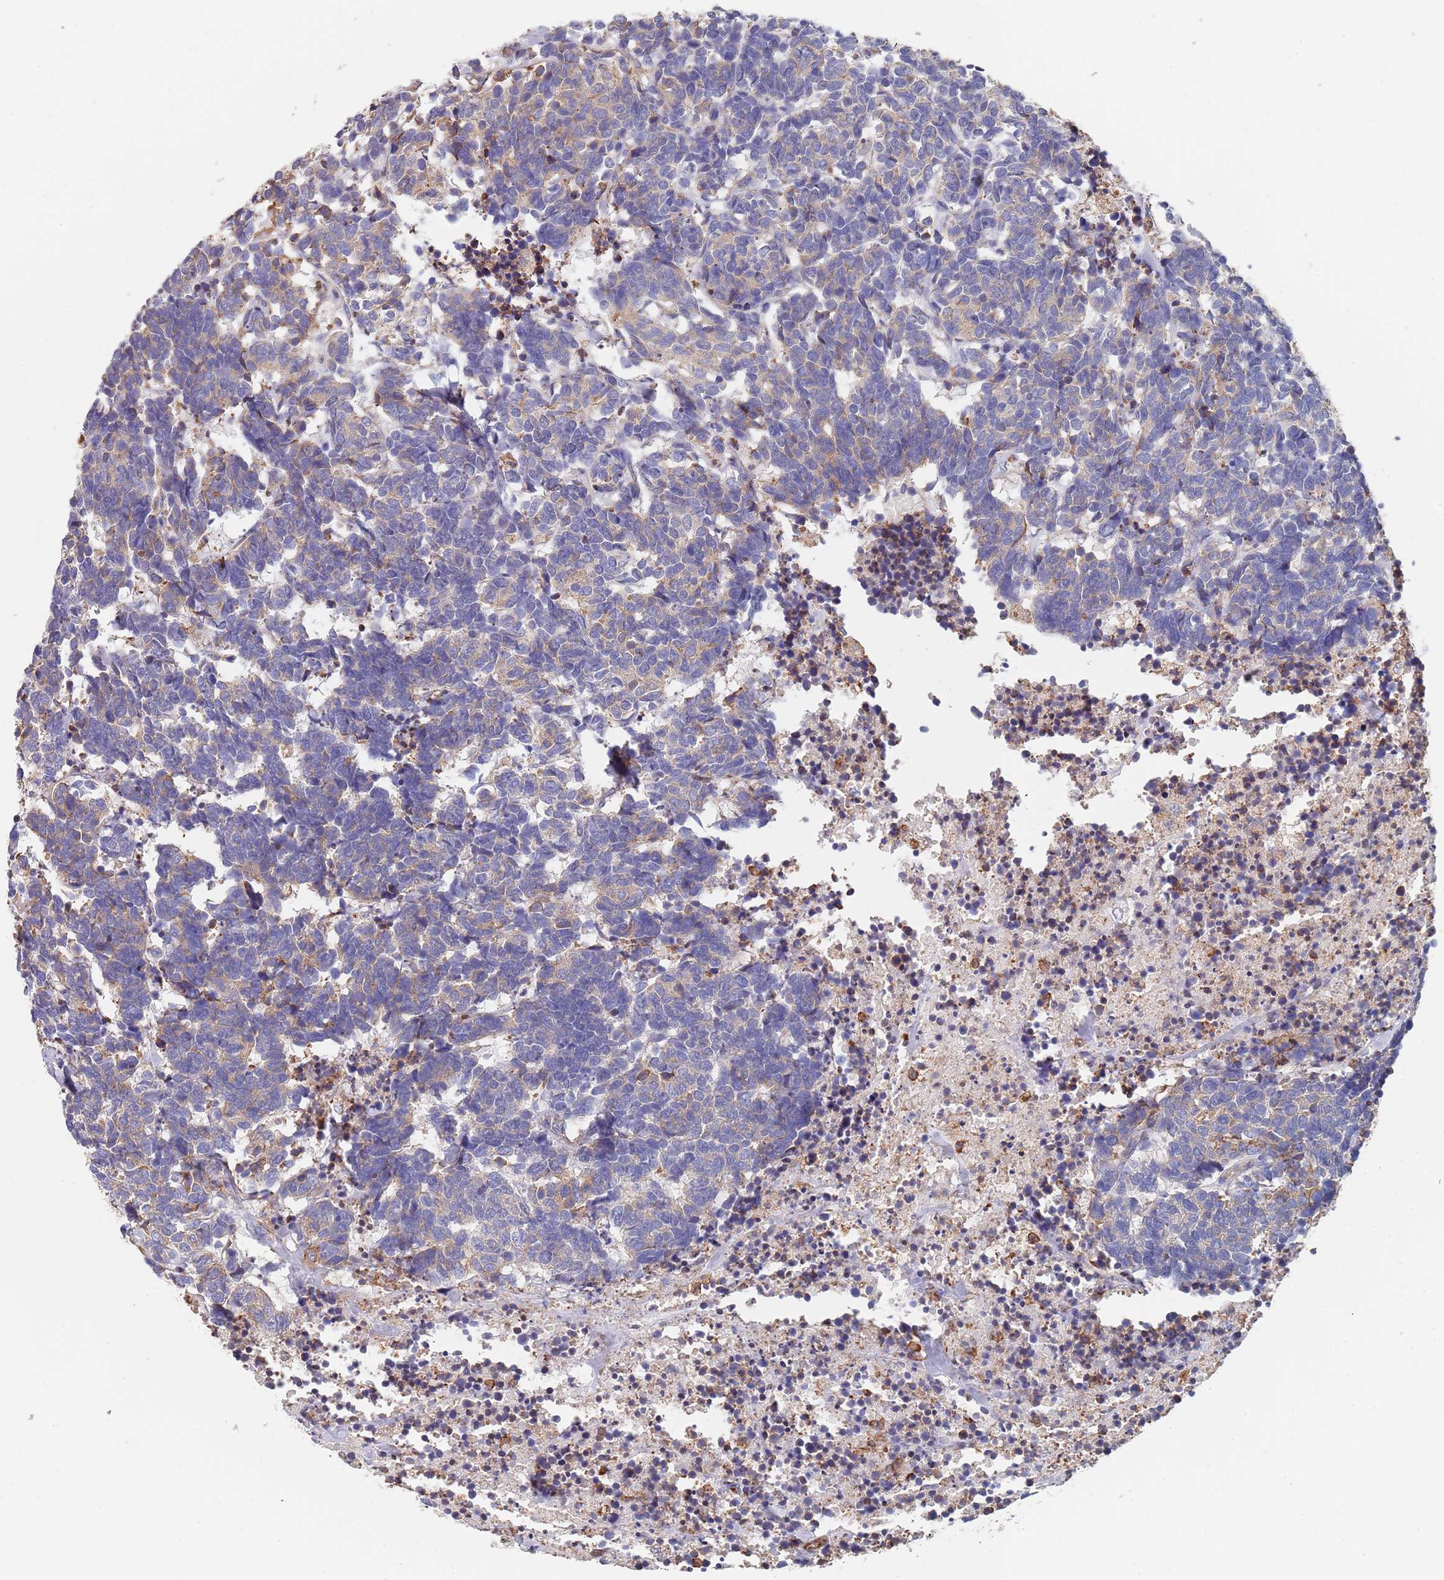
{"staining": {"intensity": "weak", "quantity": "<25%", "location": "cytoplasmic/membranous"}, "tissue": "carcinoid", "cell_type": "Tumor cells", "image_type": "cancer", "snomed": [{"axis": "morphology", "description": "Carcinoma, NOS"}, {"axis": "morphology", "description": "Carcinoid, malignant, NOS"}, {"axis": "topography", "description": "Urinary bladder"}], "caption": "DAB (3,3'-diaminobenzidine) immunohistochemical staining of human carcinoid exhibits no significant staining in tumor cells.", "gene": "DCUN1D3", "patient": {"sex": "male", "age": 57}}